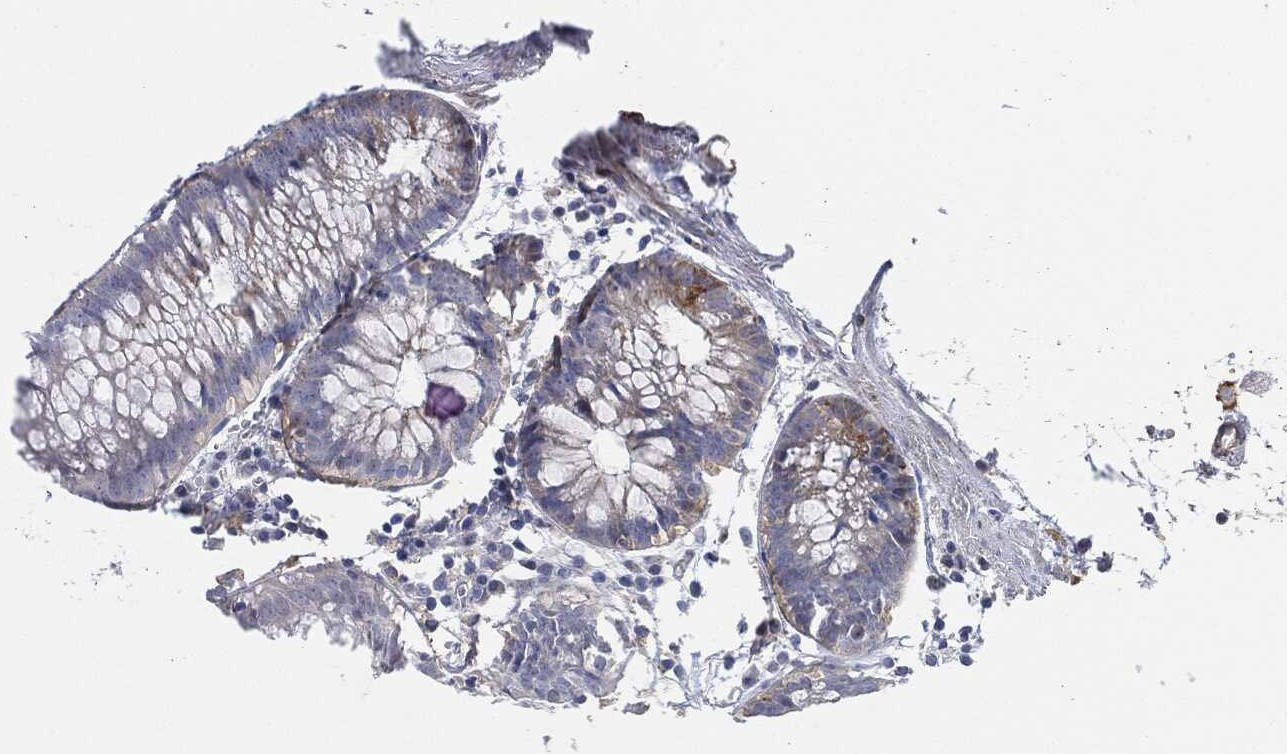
{"staining": {"intensity": "negative", "quantity": "none", "location": "none"}, "tissue": "colon", "cell_type": "Endothelial cells", "image_type": "normal", "snomed": [{"axis": "morphology", "description": "Normal tissue, NOS"}, {"axis": "morphology", "description": "Adenocarcinoma, NOS"}, {"axis": "topography", "description": "Colon"}], "caption": "The image displays no staining of endothelial cells in benign colon.", "gene": "VSIG4", "patient": {"sex": "male", "age": 65}}